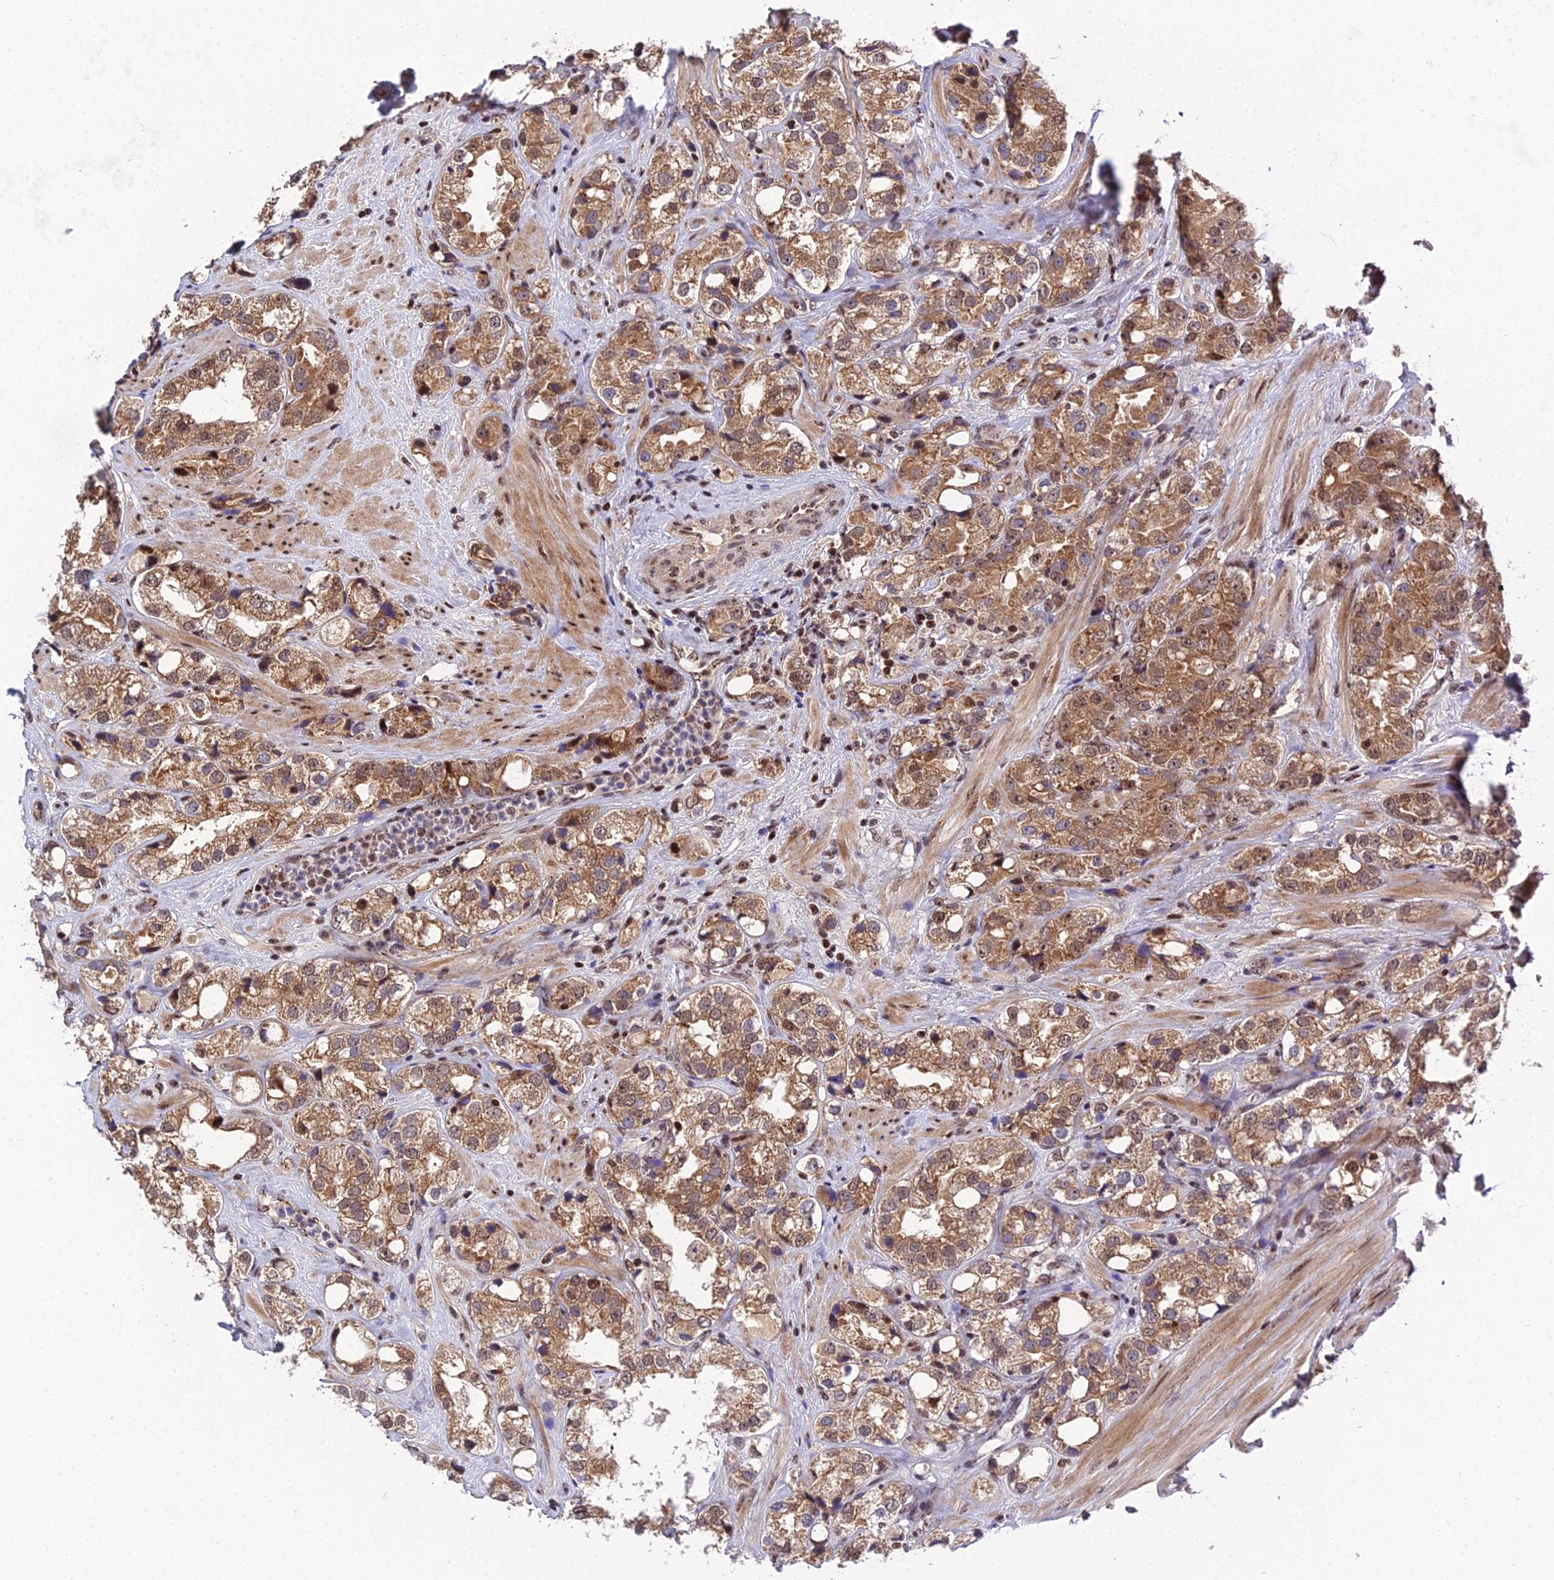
{"staining": {"intensity": "moderate", "quantity": ">75%", "location": "cytoplasmic/membranous,nuclear"}, "tissue": "prostate cancer", "cell_type": "Tumor cells", "image_type": "cancer", "snomed": [{"axis": "morphology", "description": "Adenocarcinoma, NOS"}, {"axis": "topography", "description": "Prostate"}], "caption": "There is medium levels of moderate cytoplasmic/membranous and nuclear staining in tumor cells of prostate cancer, as demonstrated by immunohistochemical staining (brown color).", "gene": "ARL2", "patient": {"sex": "male", "age": 79}}